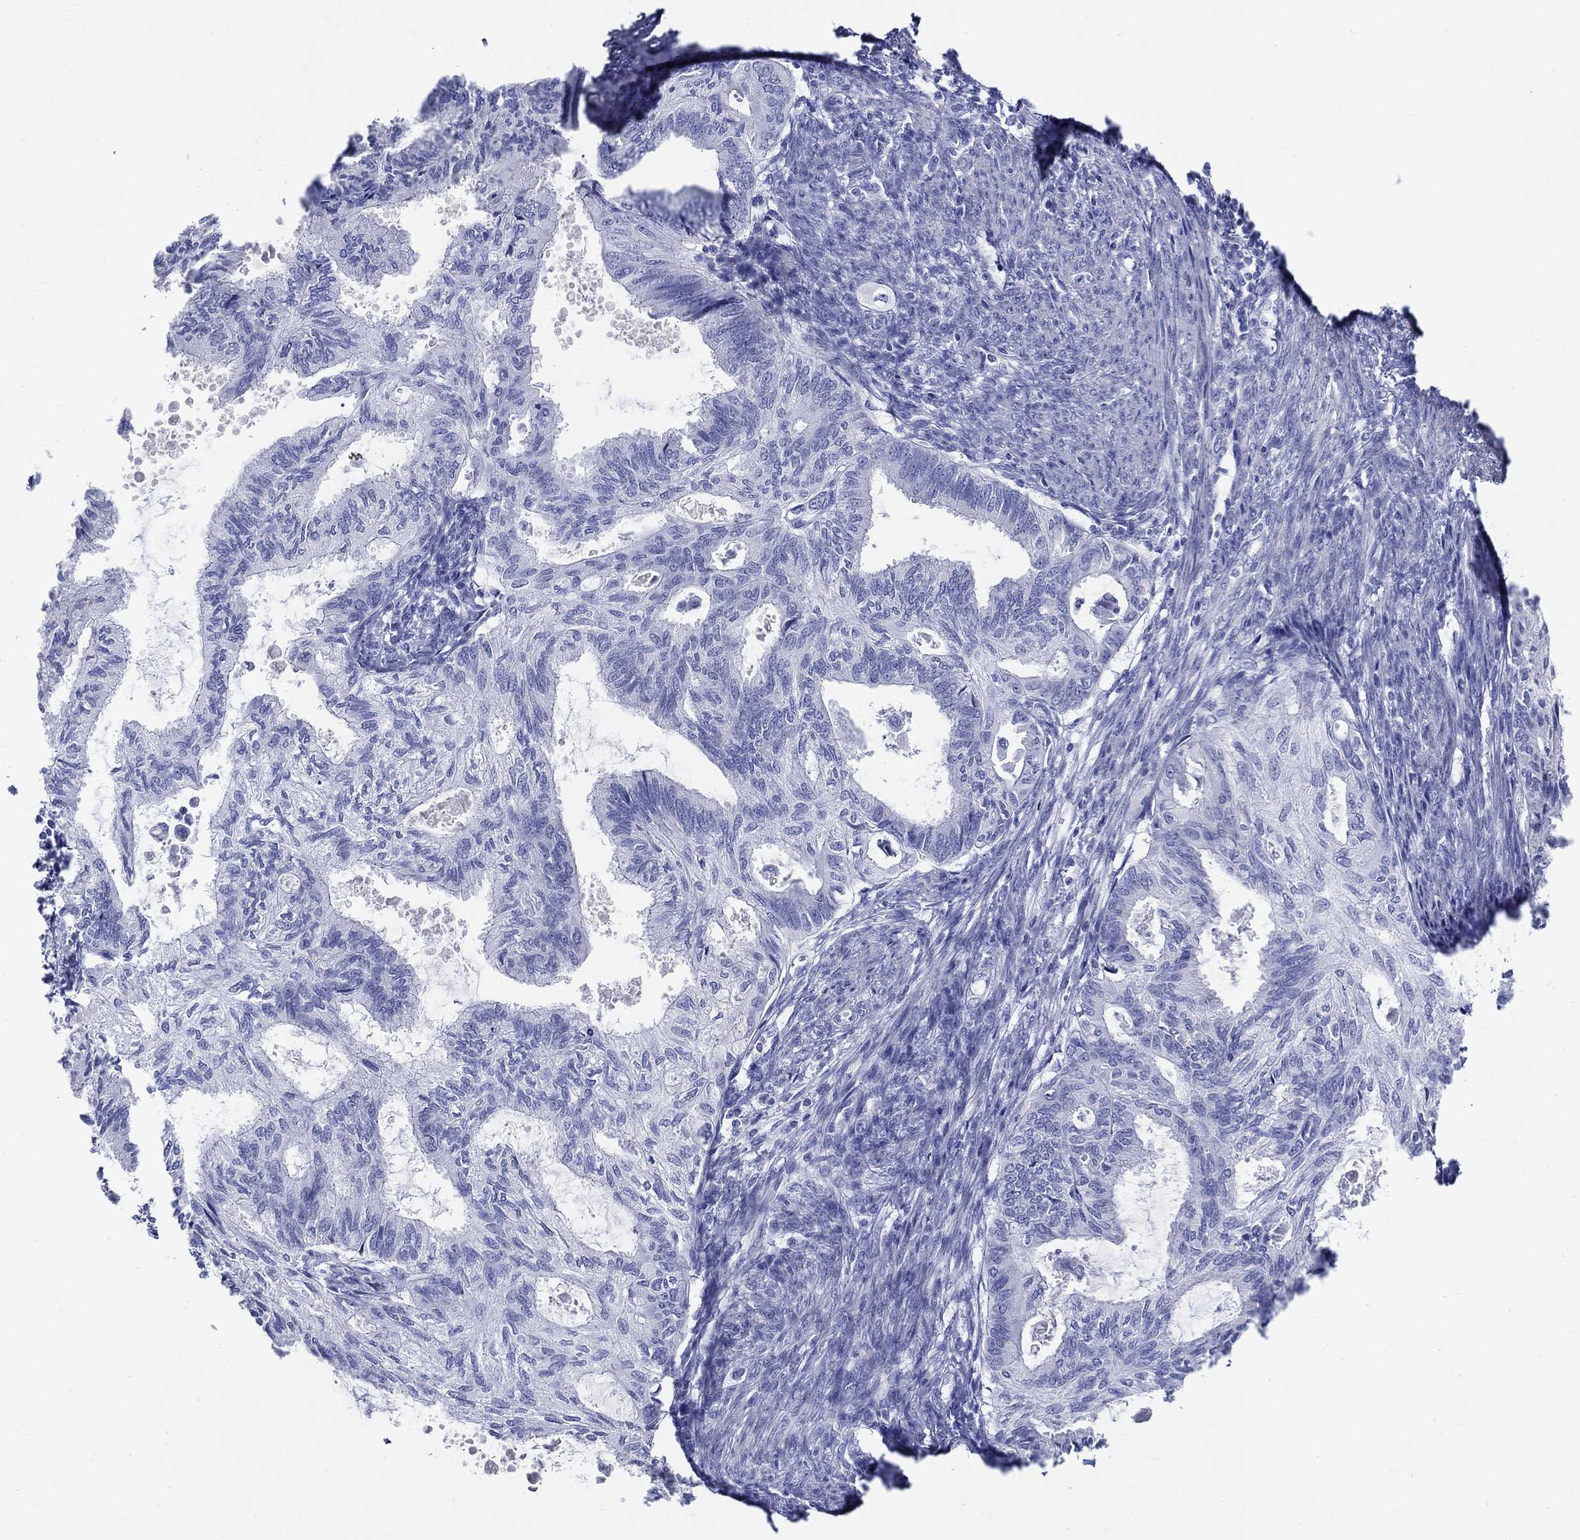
{"staining": {"intensity": "negative", "quantity": "none", "location": "none"}, "tissue": "endometrial cancer", "cell_type": "Tumor cells", "image_type": "cancer", "snomed": [{"axis": "morphology", "description": "Adenocarcinoma, NOS"}, {"axis": "topography", "description": "Endometrium"}], "caption": "High magnification brightfield microscopy of adenocarcinoma (endometrial) stained with DAB (brown) and counterstained with hematoxylin (blue): tumor cells show no significant expression.", "gene": "CRYGS", "patient": {"sex": "female", "age": 86}}